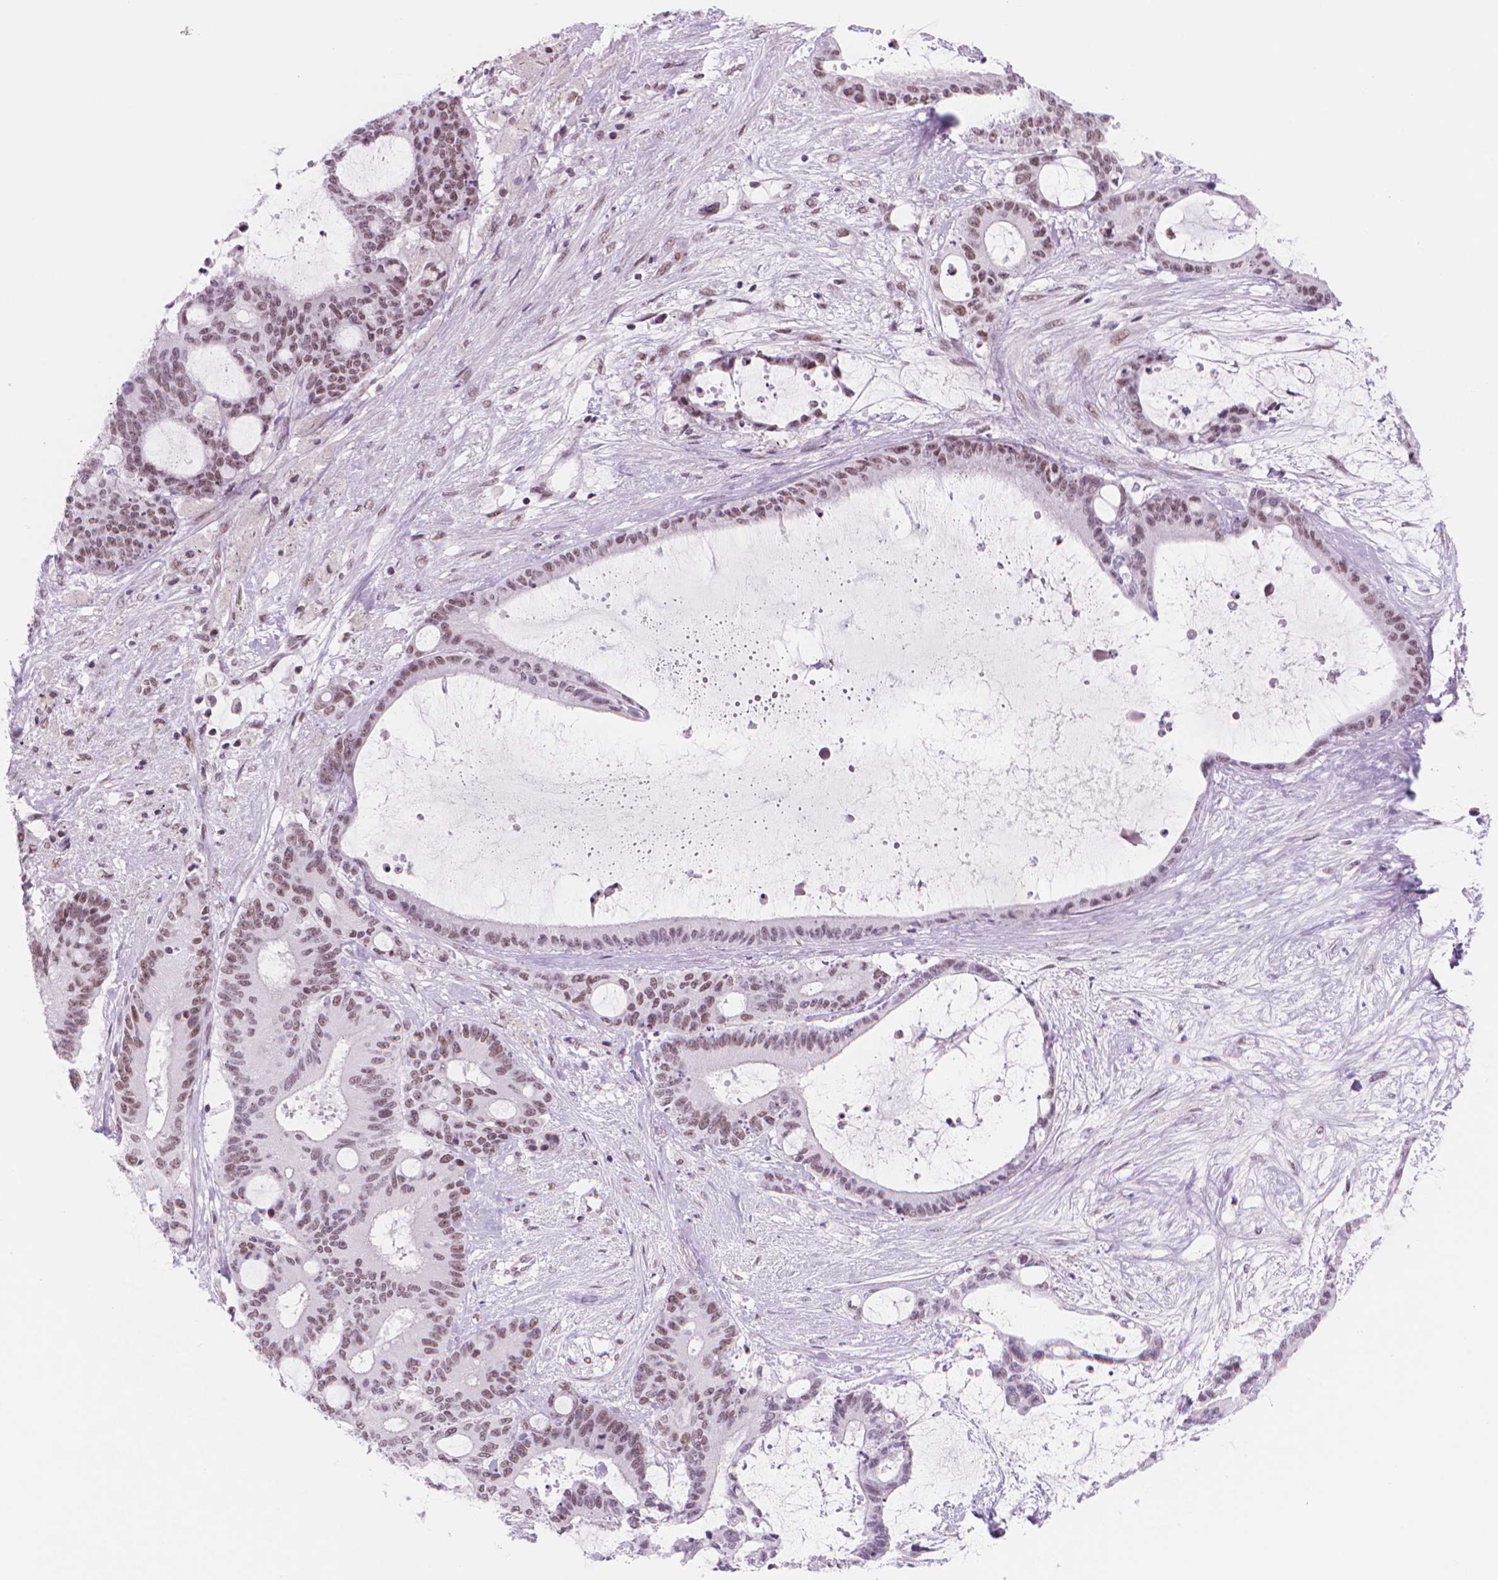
{"staining": {"intensity": "moderate", "quantity": "25%-75%", "location": "nuclear"}, "tissue": "liver cancer", "cell_type": "Tumor cells", "image_type": "cancer", "snomed": [{"axis": "morphology", "description": "Normal tissue, NOS"}, {"axis": "morphology", "description": "Cholangiocarcinoma"}, {"axis": "topography", "description": "Liver"}, {"axis": "topography", "description": "Peripheral nerve tissue"}], "caption": "Tumor cells display medium levels of moderate nuclear expression in approximately 25%-75% of cells in human cholangiocarcinoma (liver). (IHC, brightfield microscopy, high magnification).", "gene": "POLR3D", "patient": {"sex": "female", "age": 73}}